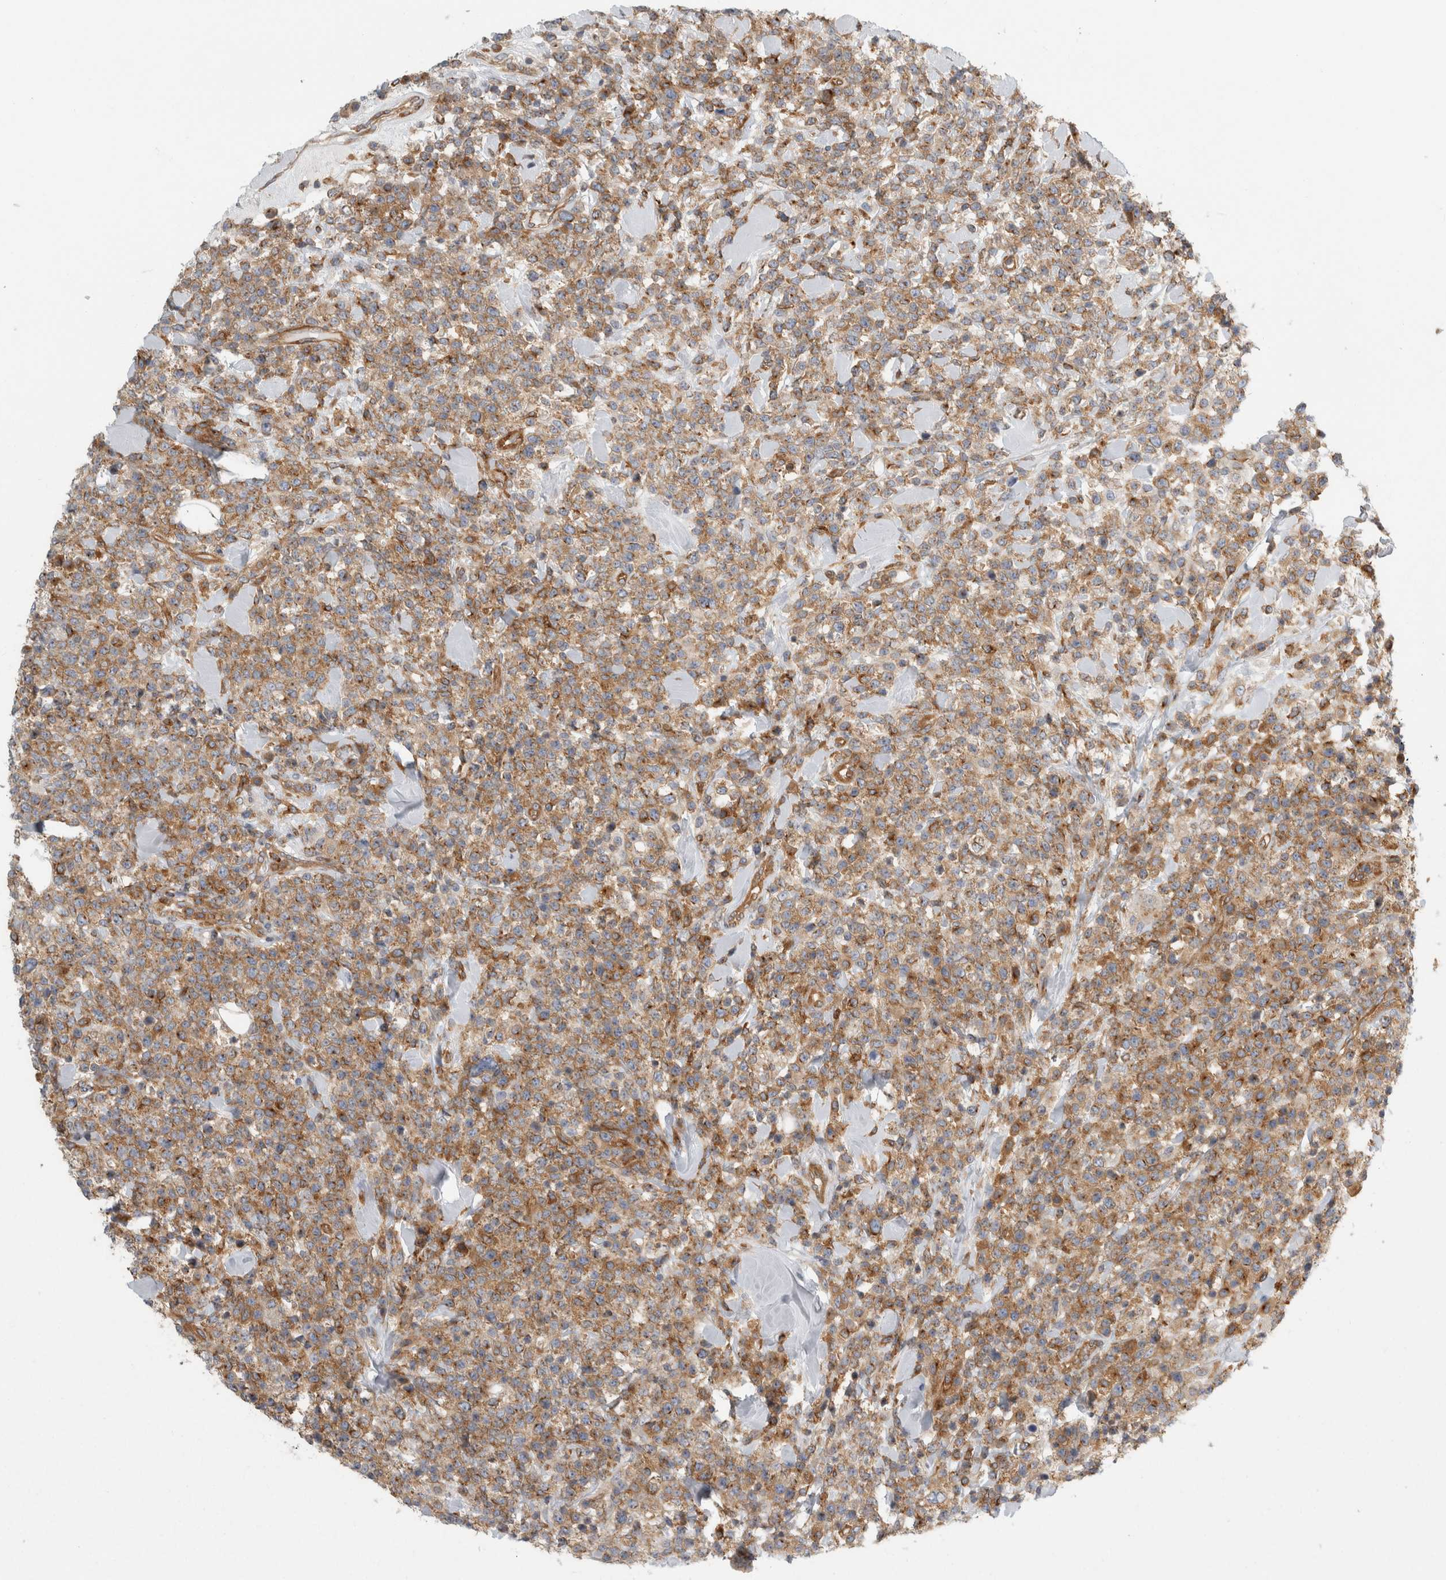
{"staining": {"intensity": "moderate", "quantity": ">75%", "location": "cytoplasmic/membranous"}, "tissue": "lymphoma", "cell_type": "Tumor cells", "image_type": "cancer", "snomed": [{"axis": "morphology", "description": "Malignant lymphoma, non-Hodgkin's type, High grade"}, {"axis": "topography", "description": "Colon"}], "caption": "Immunohistochemical staining of human malignant lymphoma, non-Hodgkin's type (high-grade) displays medium levels of moderate cytoplasmic/membranous protein staining in approximately >75% of tumor cells.", "gene": "PEX6", "patient": {"sex": "female", "age": 53}}